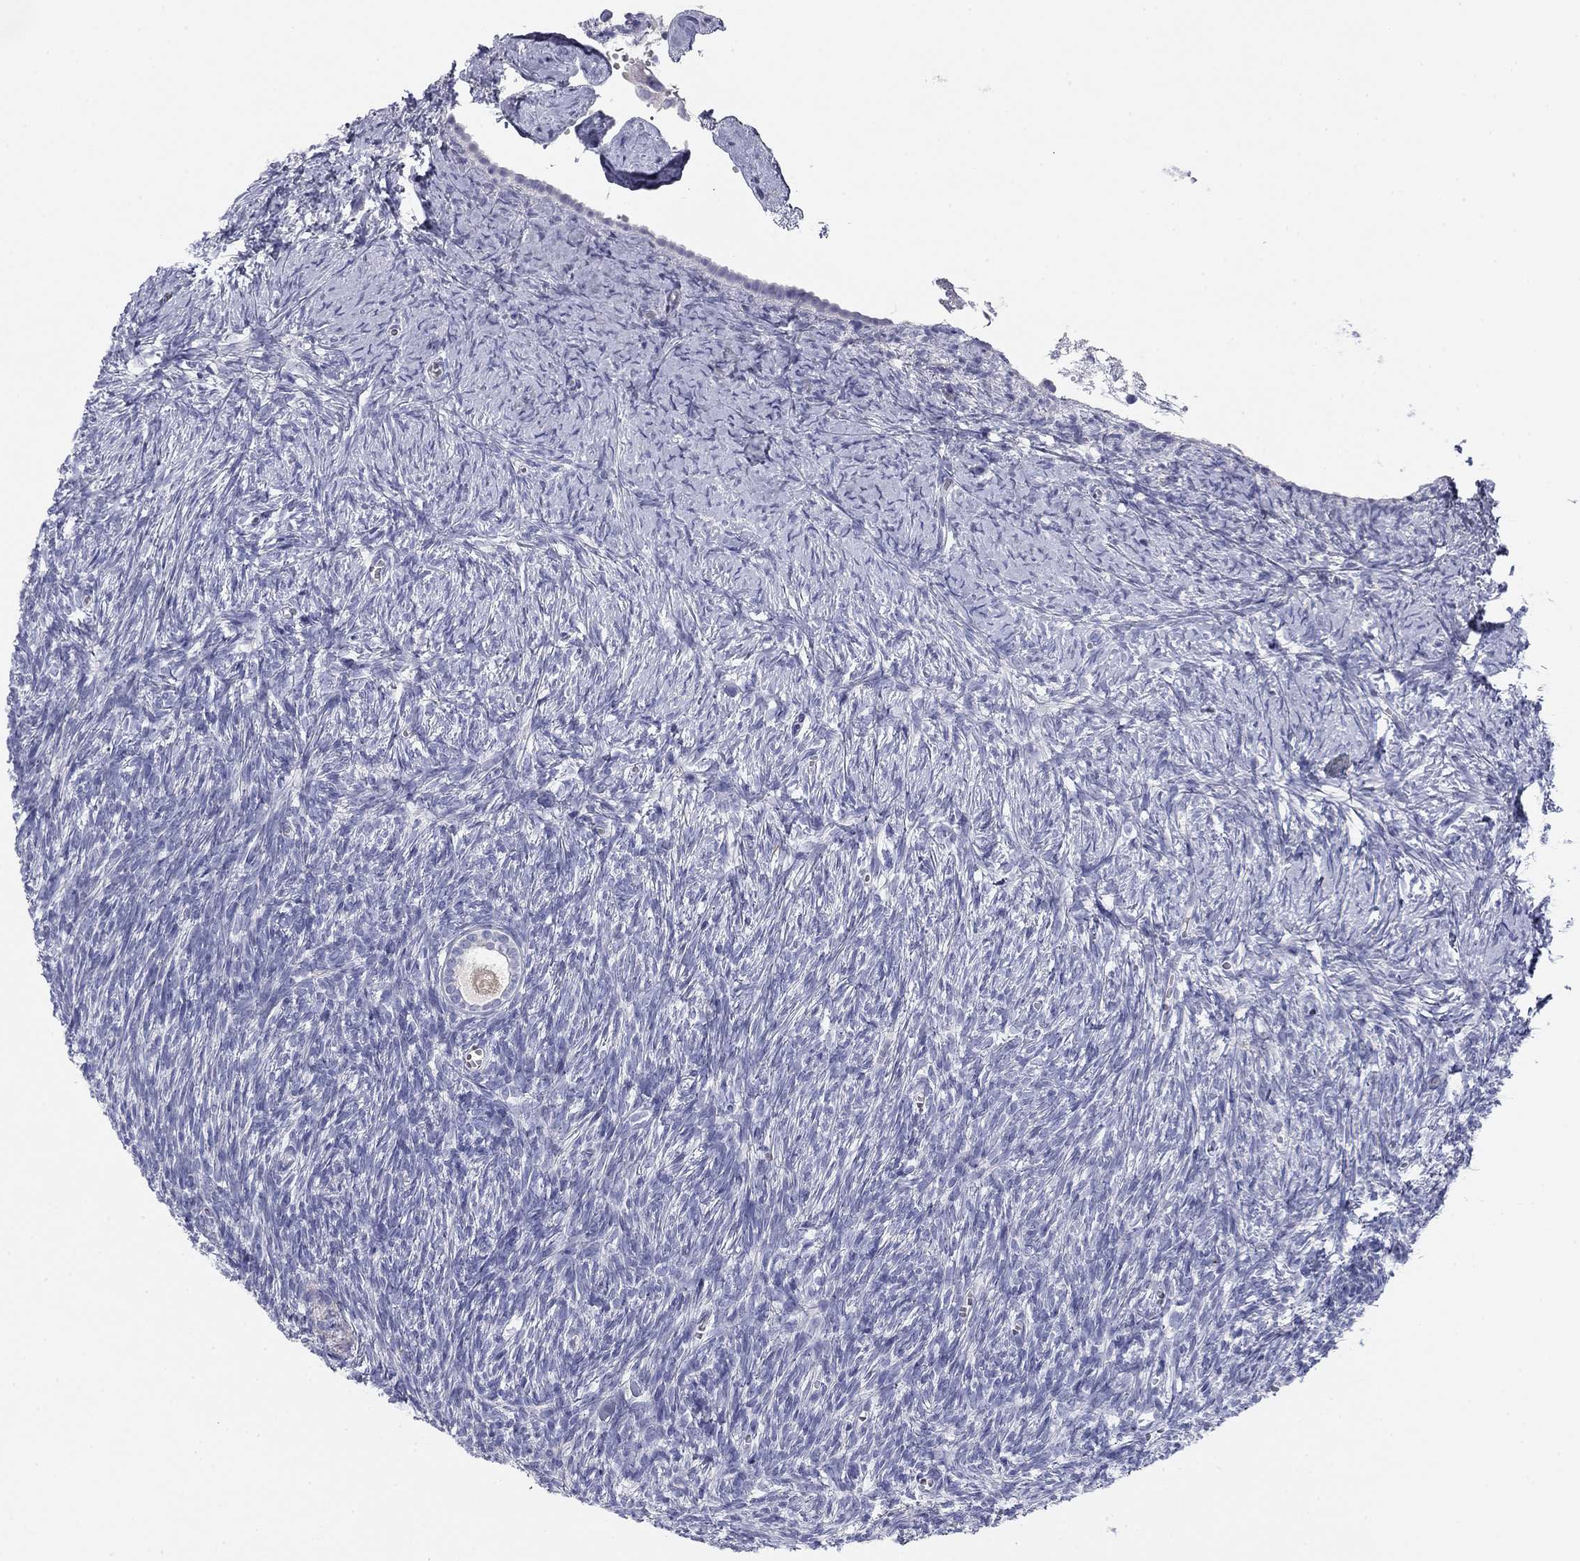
{"staining": {"intensity": "weak", "quantity": "<25%", "location": "cytoplasmic/membranous"}, "tissue": "ovary", "cell_type": "Follicle cells", "image_type": "normal", "snomed": [{"axis": "morphology", "description": "Normal tissue, NOS"}, {"axis": "topography", "description": "Ovary"}], "caption": "This is an immunohistochemistry (IHC) image of unremarkable human ovary. There is no staining in follicle cells.", "gene": "SEPTIN3", "patient": {"sex": "female", "age": 43}}